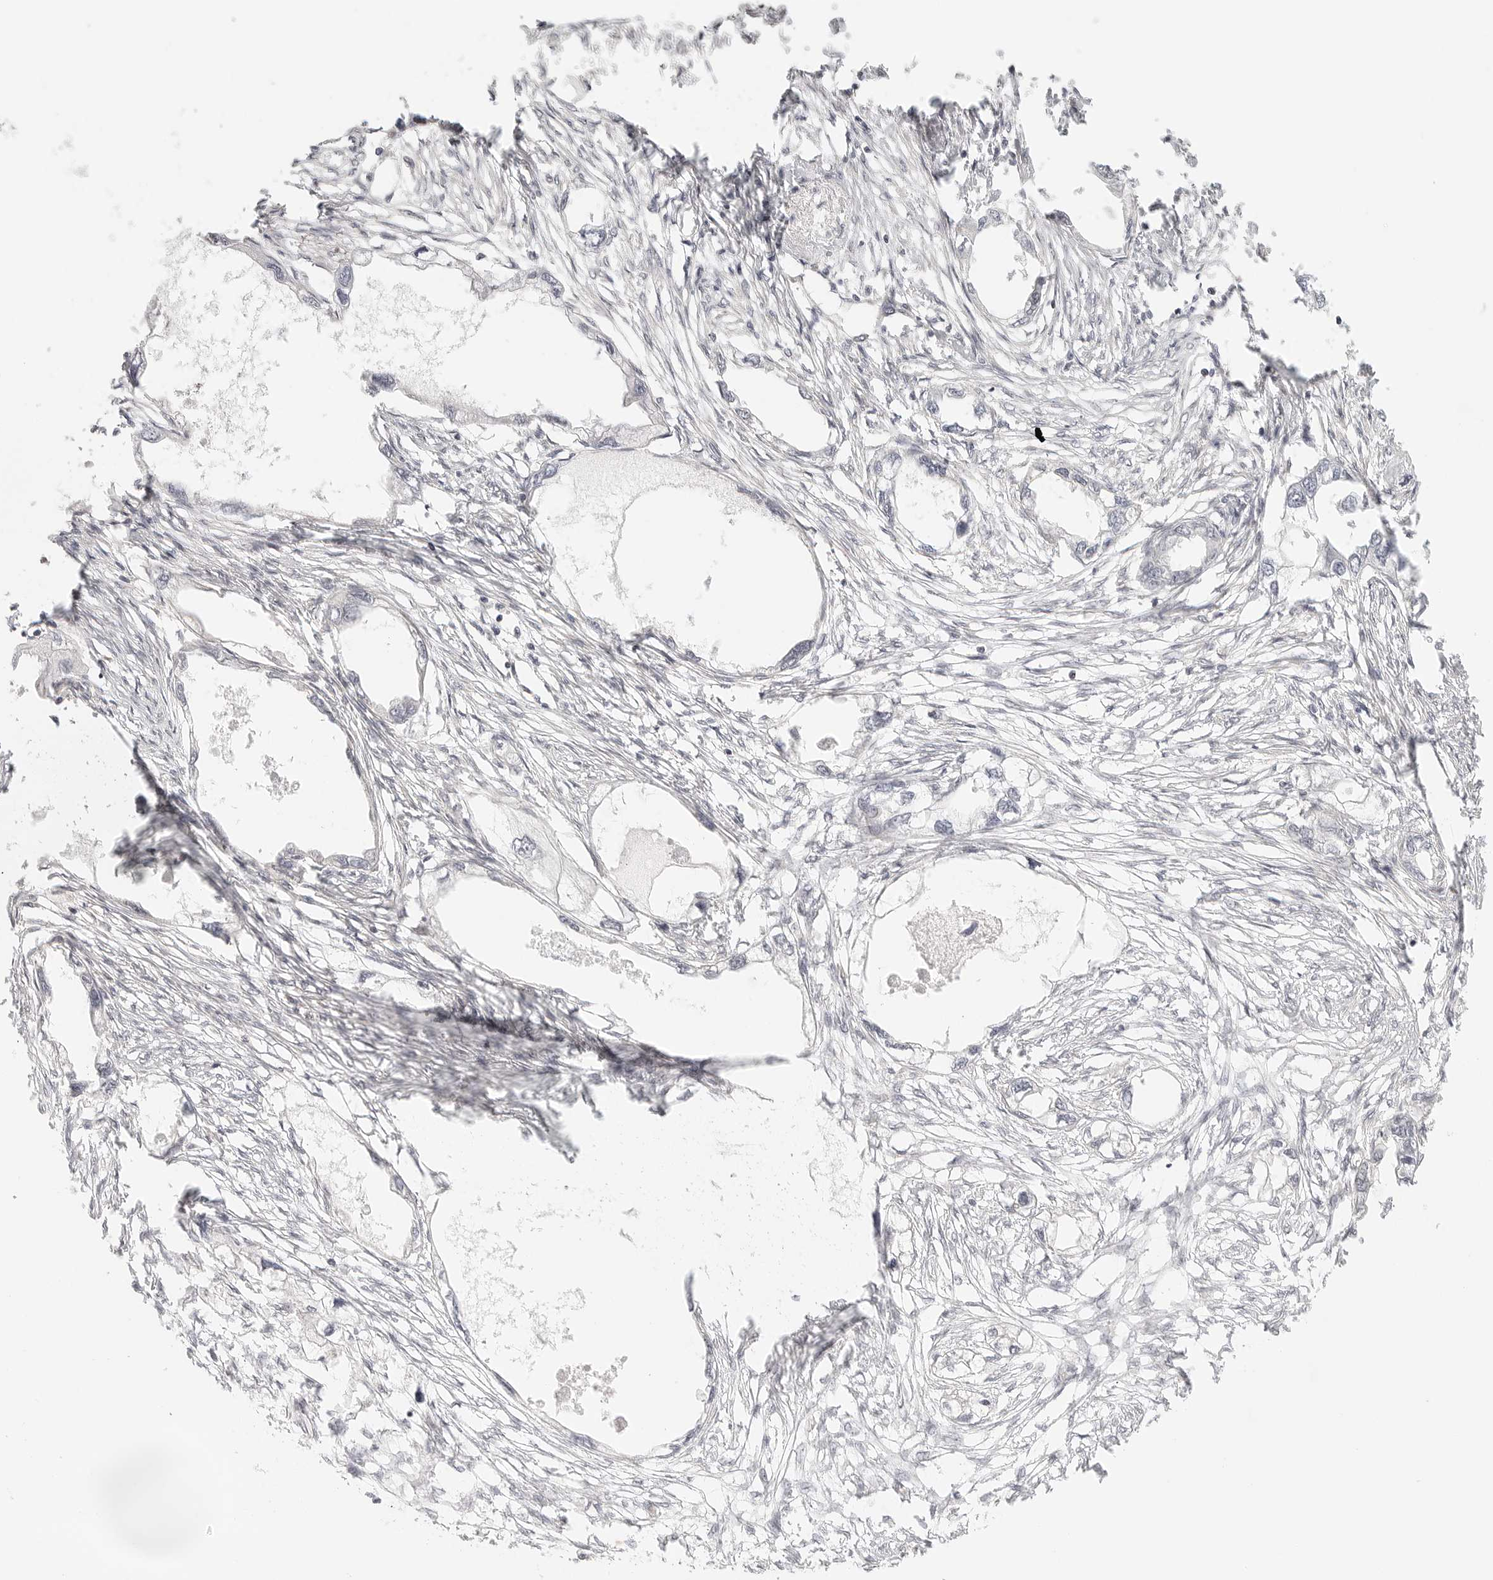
{"staining": {"intensity": "negative", "quantity": "none", "location": "none"}, "tissue": "endometrial cancer", "cell_type": "Tumor cells", "image_type": "cancer", "snomed": [{"axis": "morphology", "description": "Adenocarcinoma, NOS"}, {"axis": "morphology", "description": "Adenocarcinoma, metastatic, NOS"}, {"axis": "topography", "description": "Adipose tissue"}, {"axis": "topography", "description": "Endometrium"}], "caption": "IHC micrograph of human endometrial cancer stained for a protein (brown), which reveals no expression in tumor cells.", "gene": "HDAC6", "patient": {"sex": "female", "age": 67}}